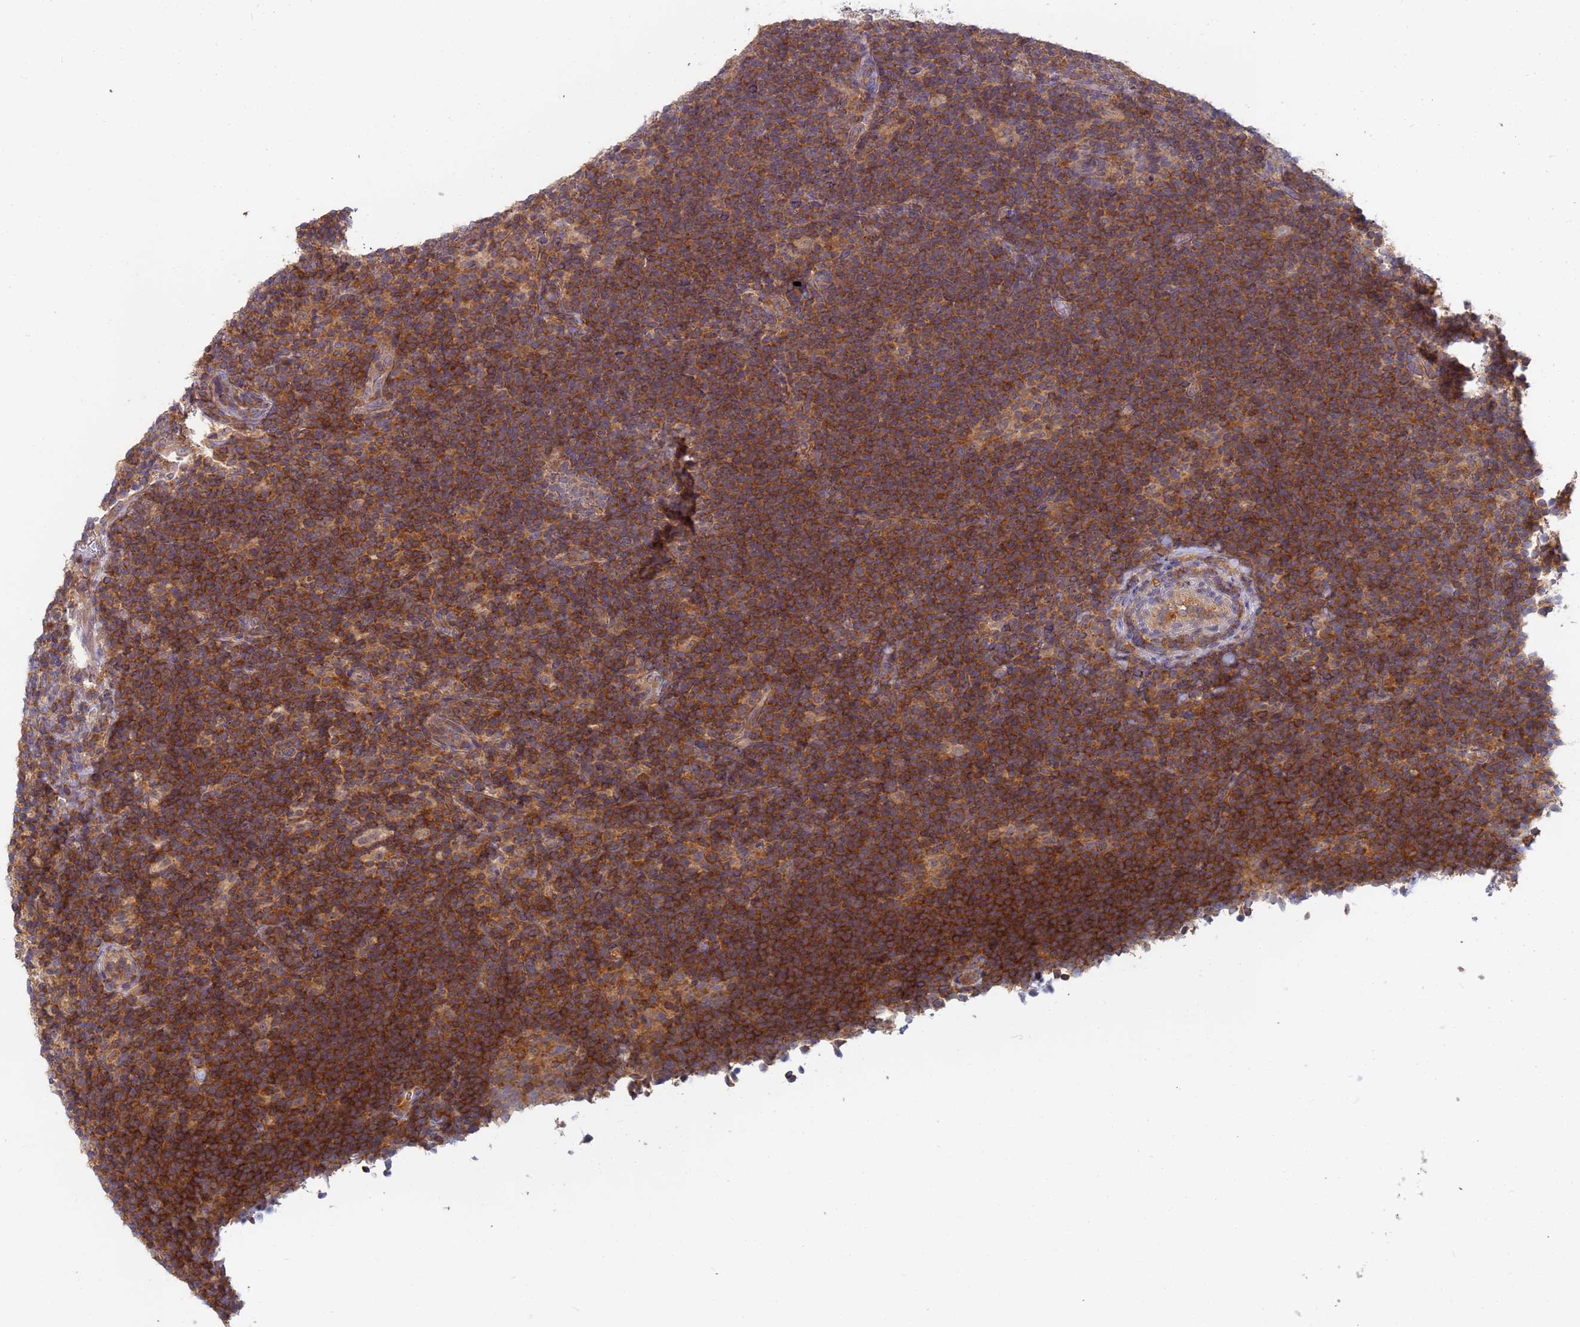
{"staining": {"intensity": "moderate", "quantity": "25%-75%", "location": "cytoplasmic/membranous"}, "tissue": "lymphoma", "cell_type": "Tumor cells", "image_type": "cancer", "snomed": [{"axis": "morphology", "description": "Hodgkin's disease, NOS"}, {"axis": "topography", "description": "Lymph node"}], "caption": "Brown immunohistochemical staining in lymphoma reveals moderate cytoplasmic/membranous positivity in approximately 25%-75% of tumor cells. (DAB (3,3'-diaminobenzidine) IHC, brown staining for protein, blue staining for nuclei).", "gene": "SHARPIN", "patient": {"sex": "female", "age": 57}}